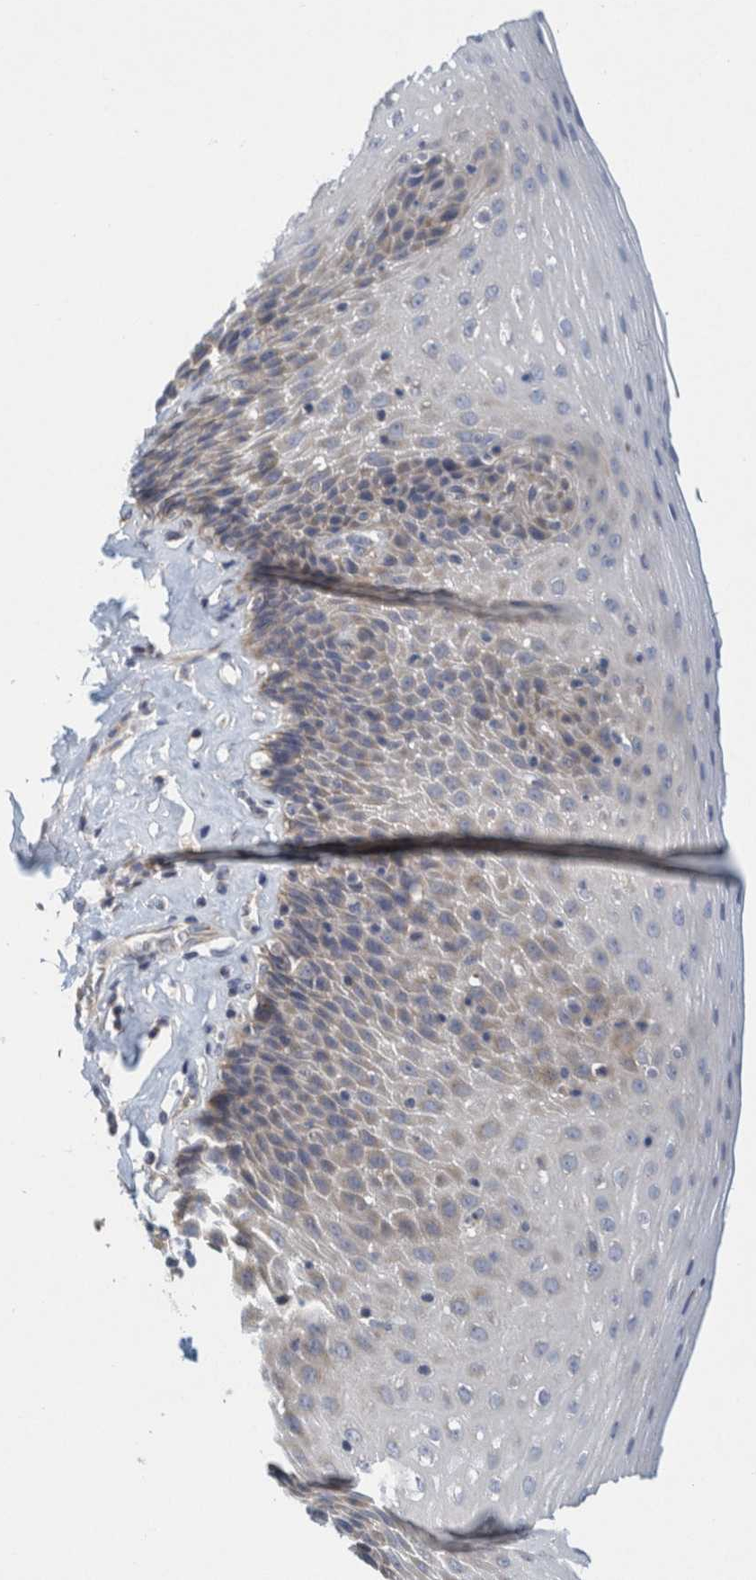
{"staining": {"intensity": "weak", "quantity": "25%-75%", "location": "cytoplasmic/membranous"}, "tissue": "esophagus", "cell_type": "Squamous epithelial cells", "image_type": "normal", "snomed": [{"axis": "morphology", "description": "Normal tissue, NOS"}, {"axis": "topography", "description": "Esophagus"}], "caption": "The image reveals immunohistochemical staining of normal esophagus. There is weak cytoplasmic/membranous expression is present in about 25%-75% of squamous epithelial cells. (IHC, brightfield microscopy, high magnification).", "gene": "ZNF324B", "patient": {"sex": "female", "age": 61}}